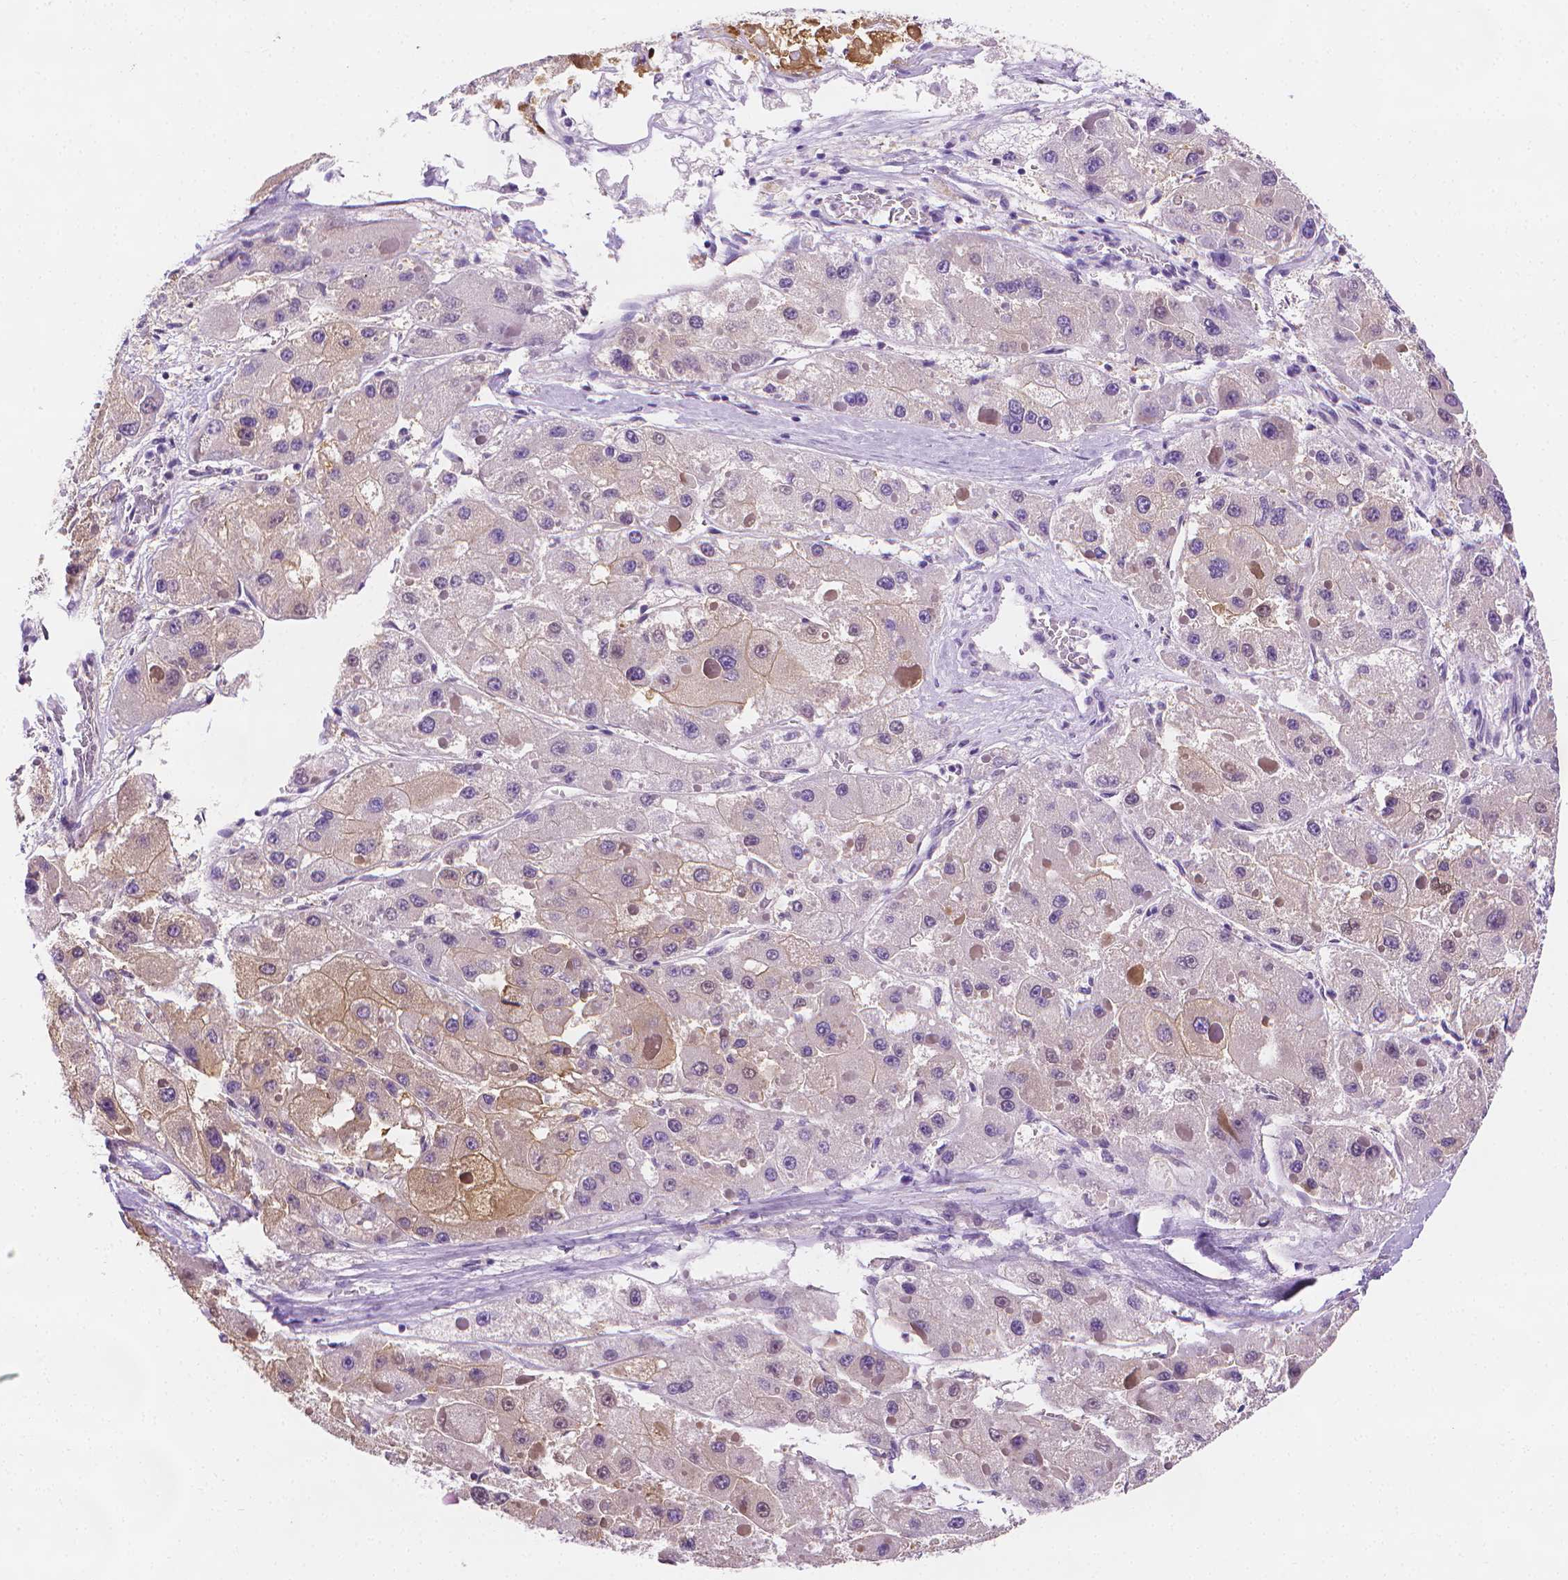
{"staining": {"intensity": "weak", "quantity": "<25%", "location": "cytoplasmic/membranous"}, "tissue": "liver cancer", "cell_type": "Tumor cells", "image_type": "cancer", "snomed": [{"axis": "morphology", "description": "Carcinoma, Hepatocellular, NOS"}, {"axis": "topography", "description": "Liver"}], "caption": "IHC micrograph of human hepatocellular carcinoma (liver) stained for a protein (brown), which demonstrates no staining in tumor cells.", "gene": "FASN", "patient": {"sex": "female", "age": 73}}